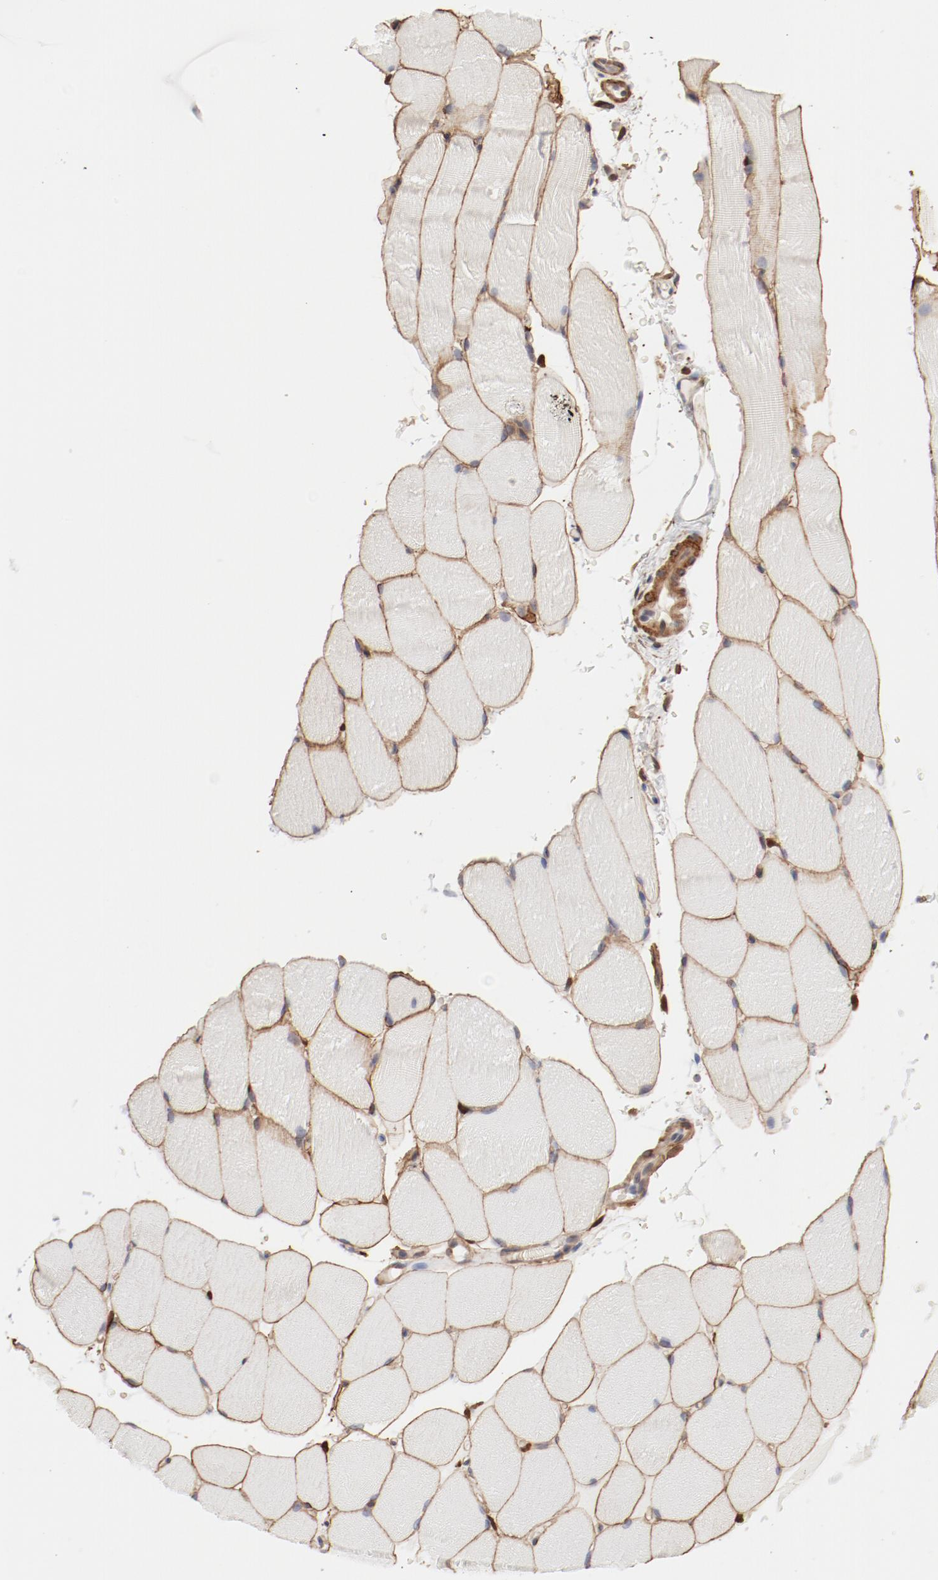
{"staining": {"intensity": "moderate", "quantity": ">75%", "location": "cytoplasmic/membranous"}, "tissue": "skeletal muscle", "cell_type": "Myocytes", "image_type": "normal", "snomed": [{"axis": "morphology", "description": "Normal tissue, NOS"}, {"axis": "topography", "description": "Skeletal muscle"}], "caption": "This histopathology image demonstrates immunohistochemistry staining of normal skeletal muscle, with medium moderate cytoplasmic/membranous positivity in approximately >75% of myocytes.", "gene": "MAGED4B", "patient": {"sex": "female", "age": 37}}